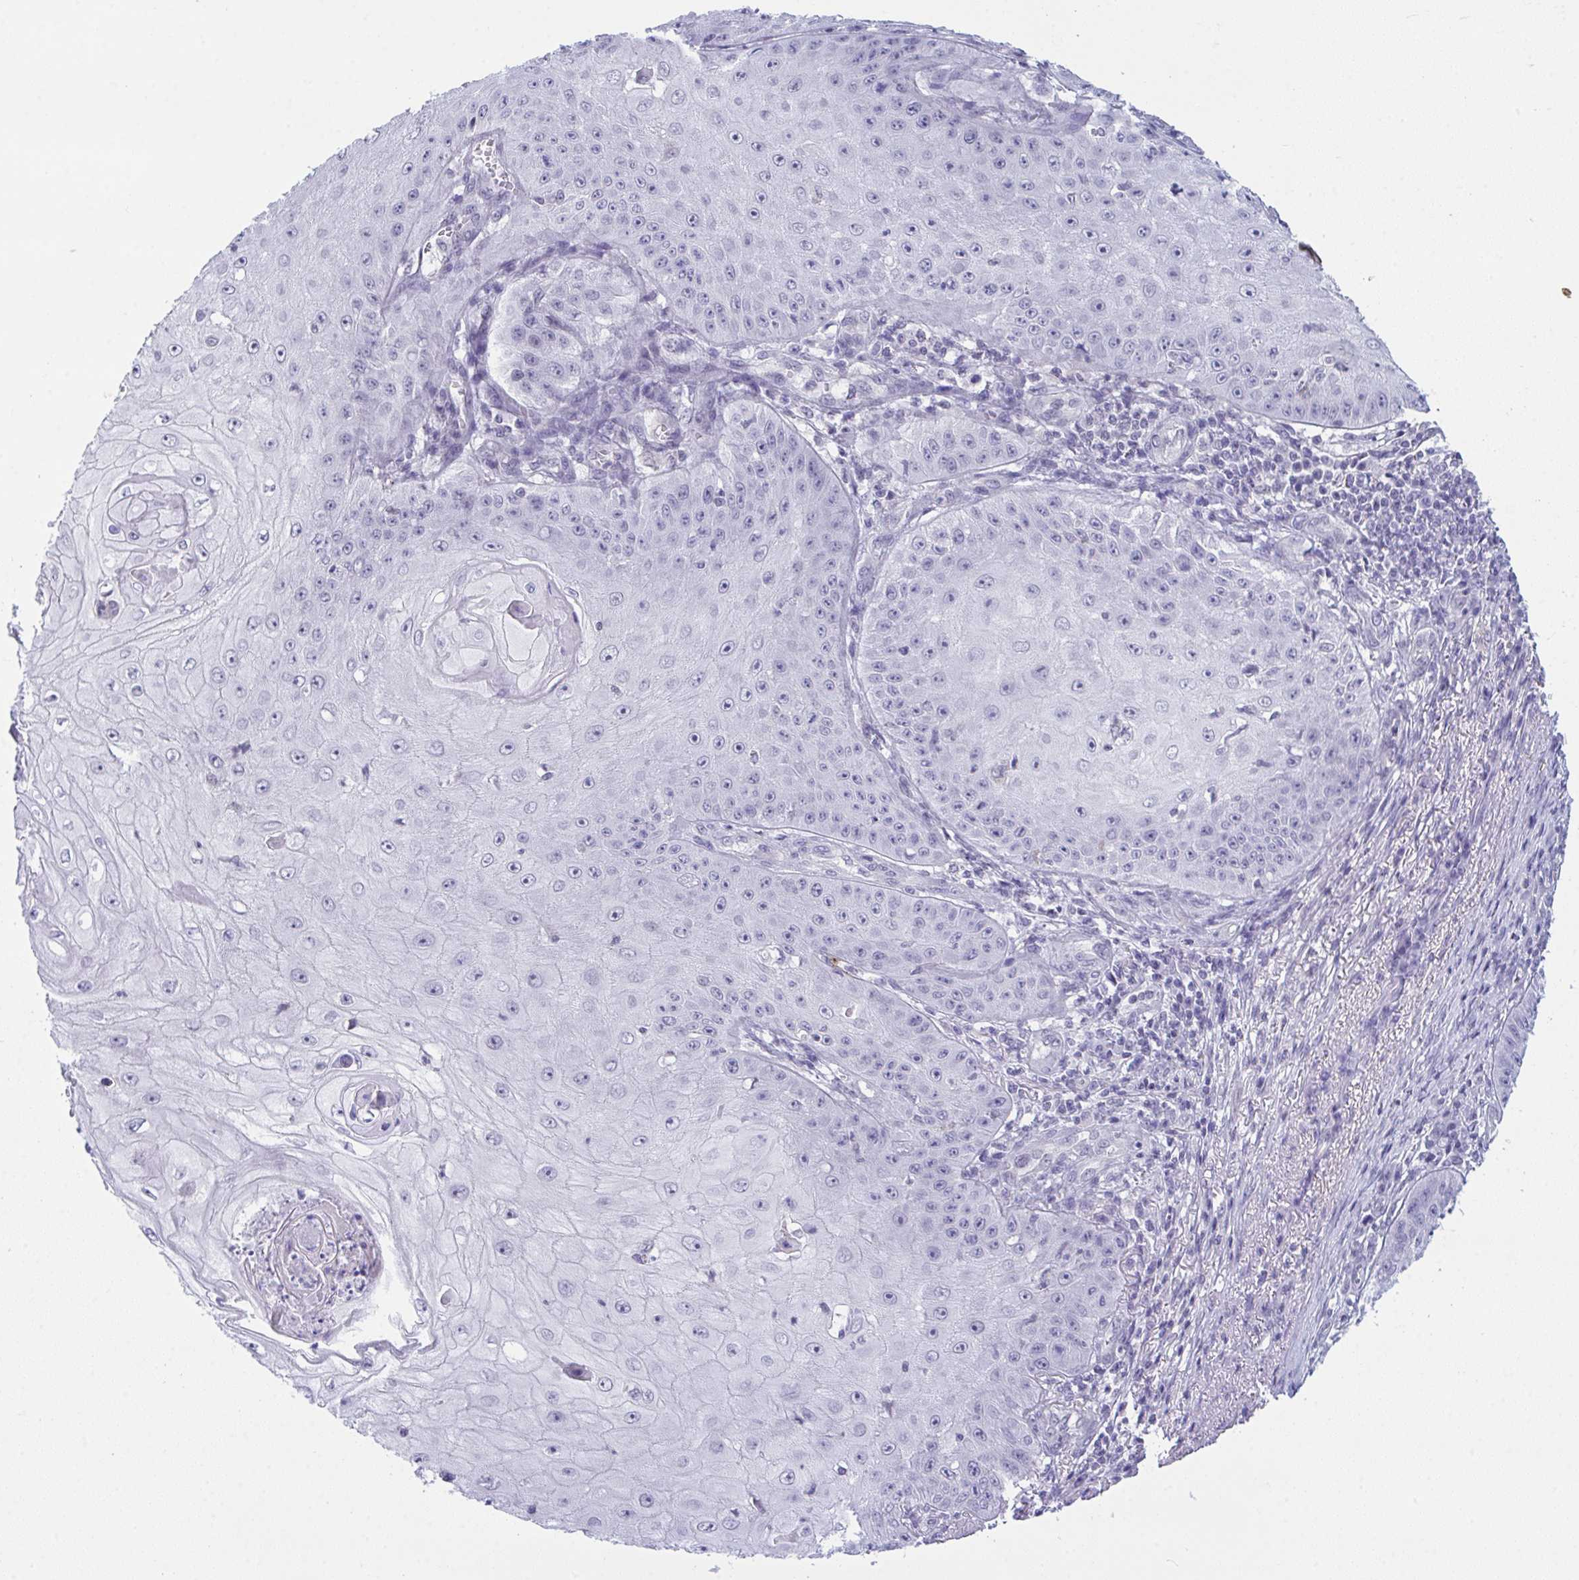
{"staining": {"intensity": "negative", "quantity": "none", "location": "none"}, "tissue": "skin cancer", "cell_type": "Tumor cells", "image_type": "cancer", "snomed": [{"axis": "morphology", "description": "Squamous cell carcinoma, NOS"}, {"axis": "topography", "description": "Skin"}], "caption": "IHC histopathology image of human skin squamous cell carcinoma stained for a protein (brown), which shows no expression in tumor cells. (DAB immunohistochemistry visualized using brightfield microscopy, high magnification).", "gene": "ATP6V0D2", "patient": {"sex": "male", "age": 70}}